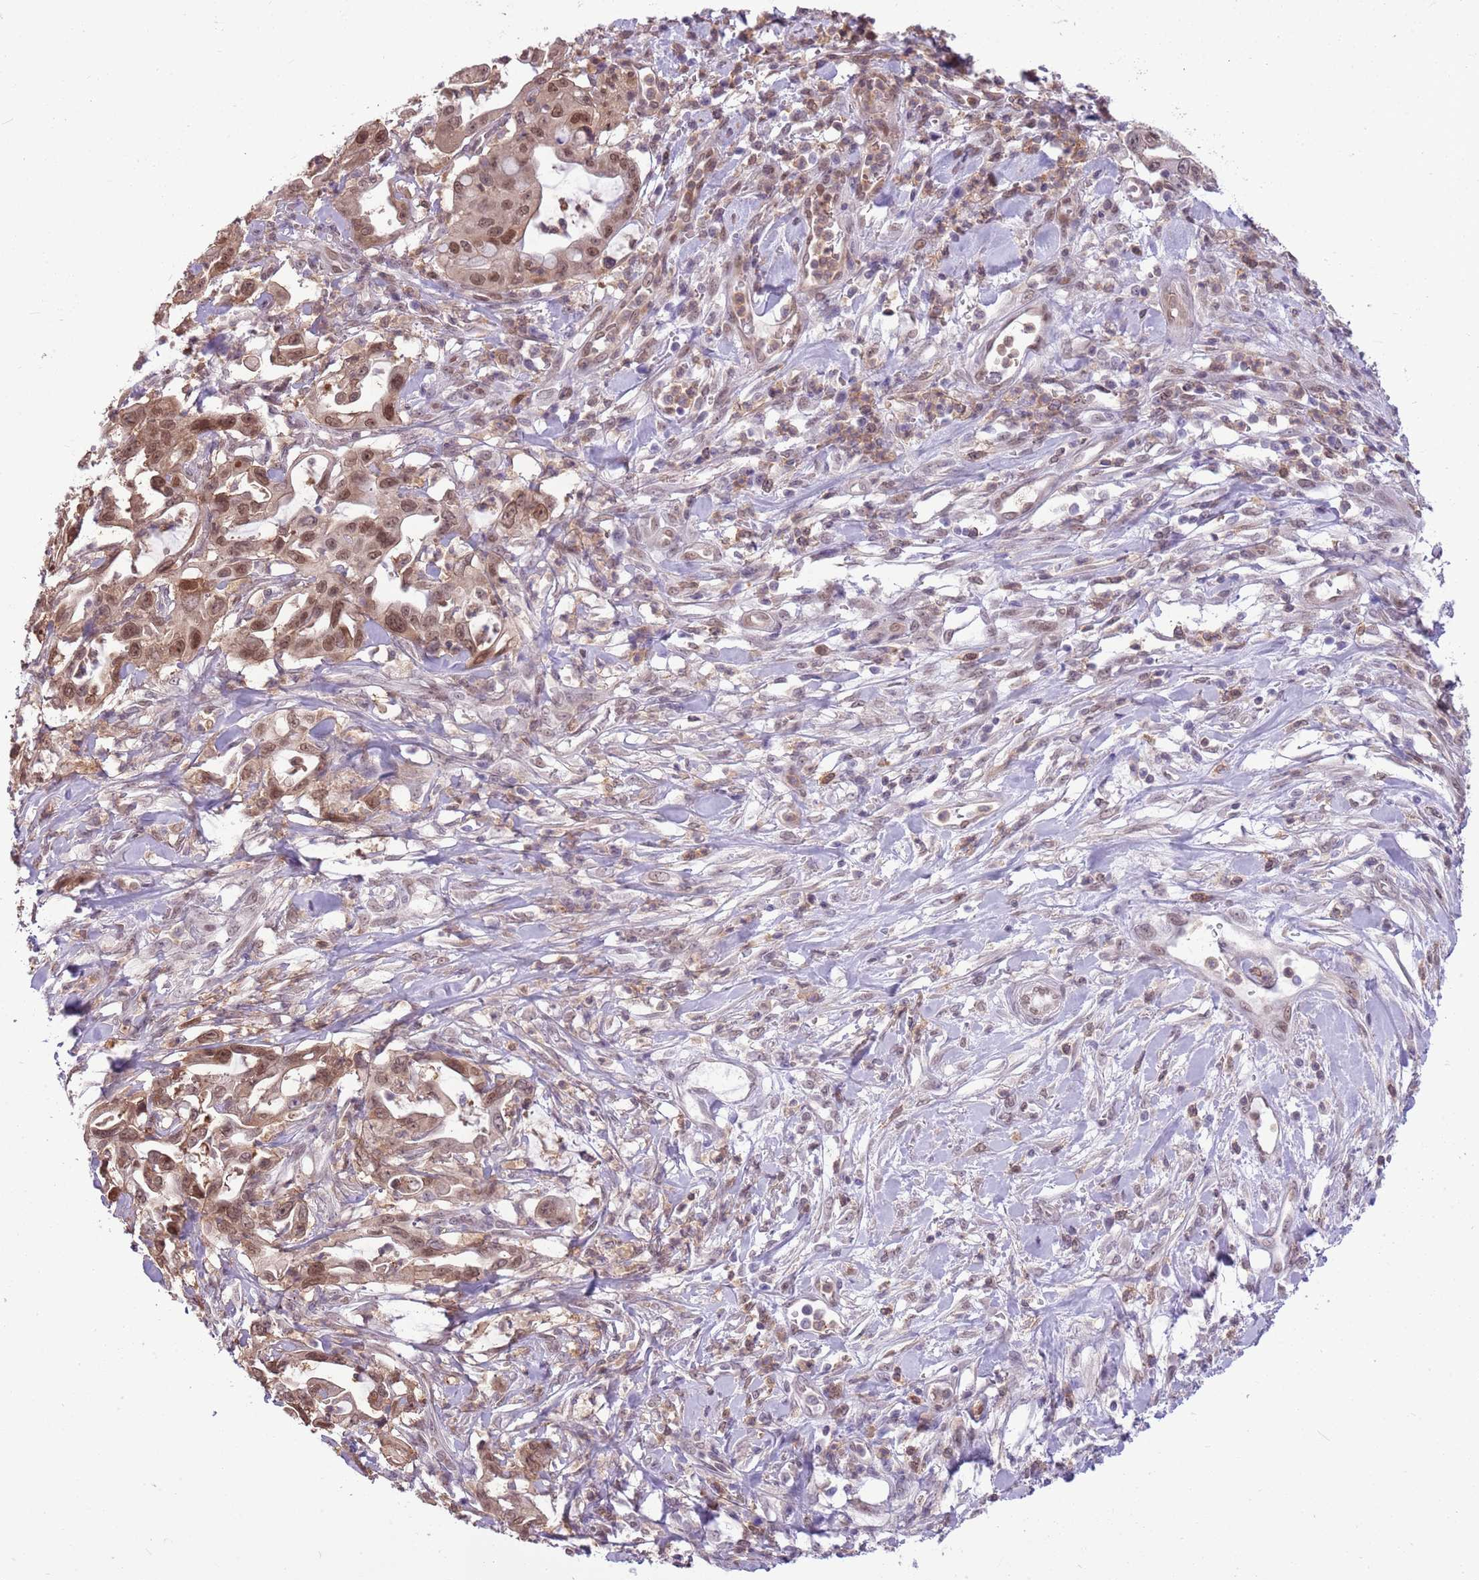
{"staining": {"intensity": "moderate", "quantity": ">75%", "location": "nuclear"}, "tissue": "pancreatic cancer", "cell_type": "Tumor cells", "image_type": "cancer", "snomed": [{"axis": "morphology", "description": "Adenocarcinoma, NOS"}, {"axis": "topography", "description": "Pancreas"}], "caption": "The immunohistochemical stain highlights moderate nuclear staining in tumor cells of adenocarcinoma (pancreatic) tissue.", "gene": "DHX32", "patient": {"sex": "female", "age": 61}}